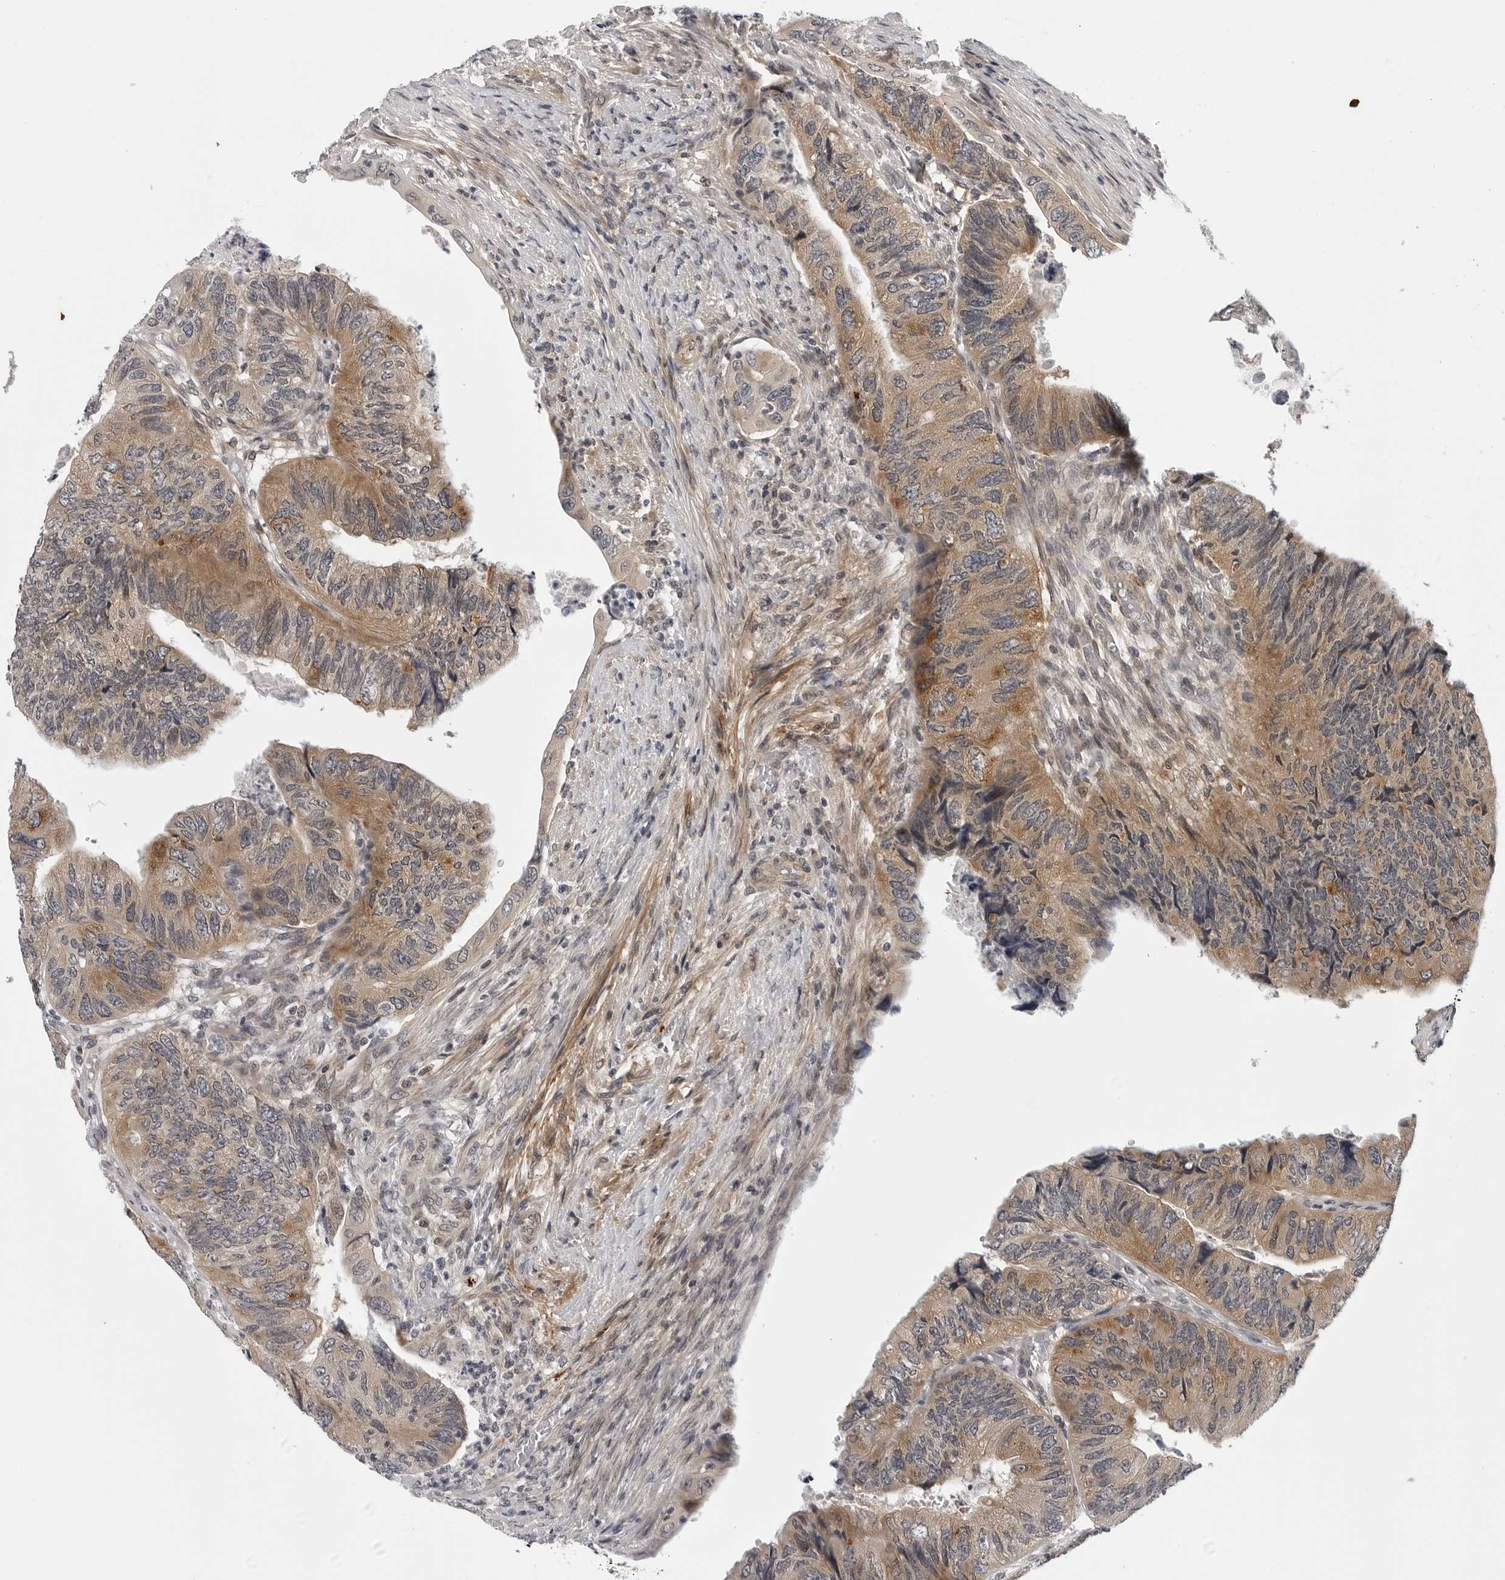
{"staining": {"intensity": "moderate", "quantity": ">75%", "location": "cytoplasmic/membranous"}, "tissue": "colorectal cancer", "cell_type": "Tumor cells", "image_type": "cancer", "snomed": [{"axis": "morphology", "description": "Adenocarcinoma, NOS"}, {"axis": "topography", "description": "Rectum"}], "caption": "A high-resolution photomicrograph shows IHC staining of colorectal cancer (adenocarcinoma), which reveals moderate cytoplasmic/membranous expression in approximately >75% of tumor cells.", "gene": "KIAA1614", "patient": {"sex": "male", "age": 63}}